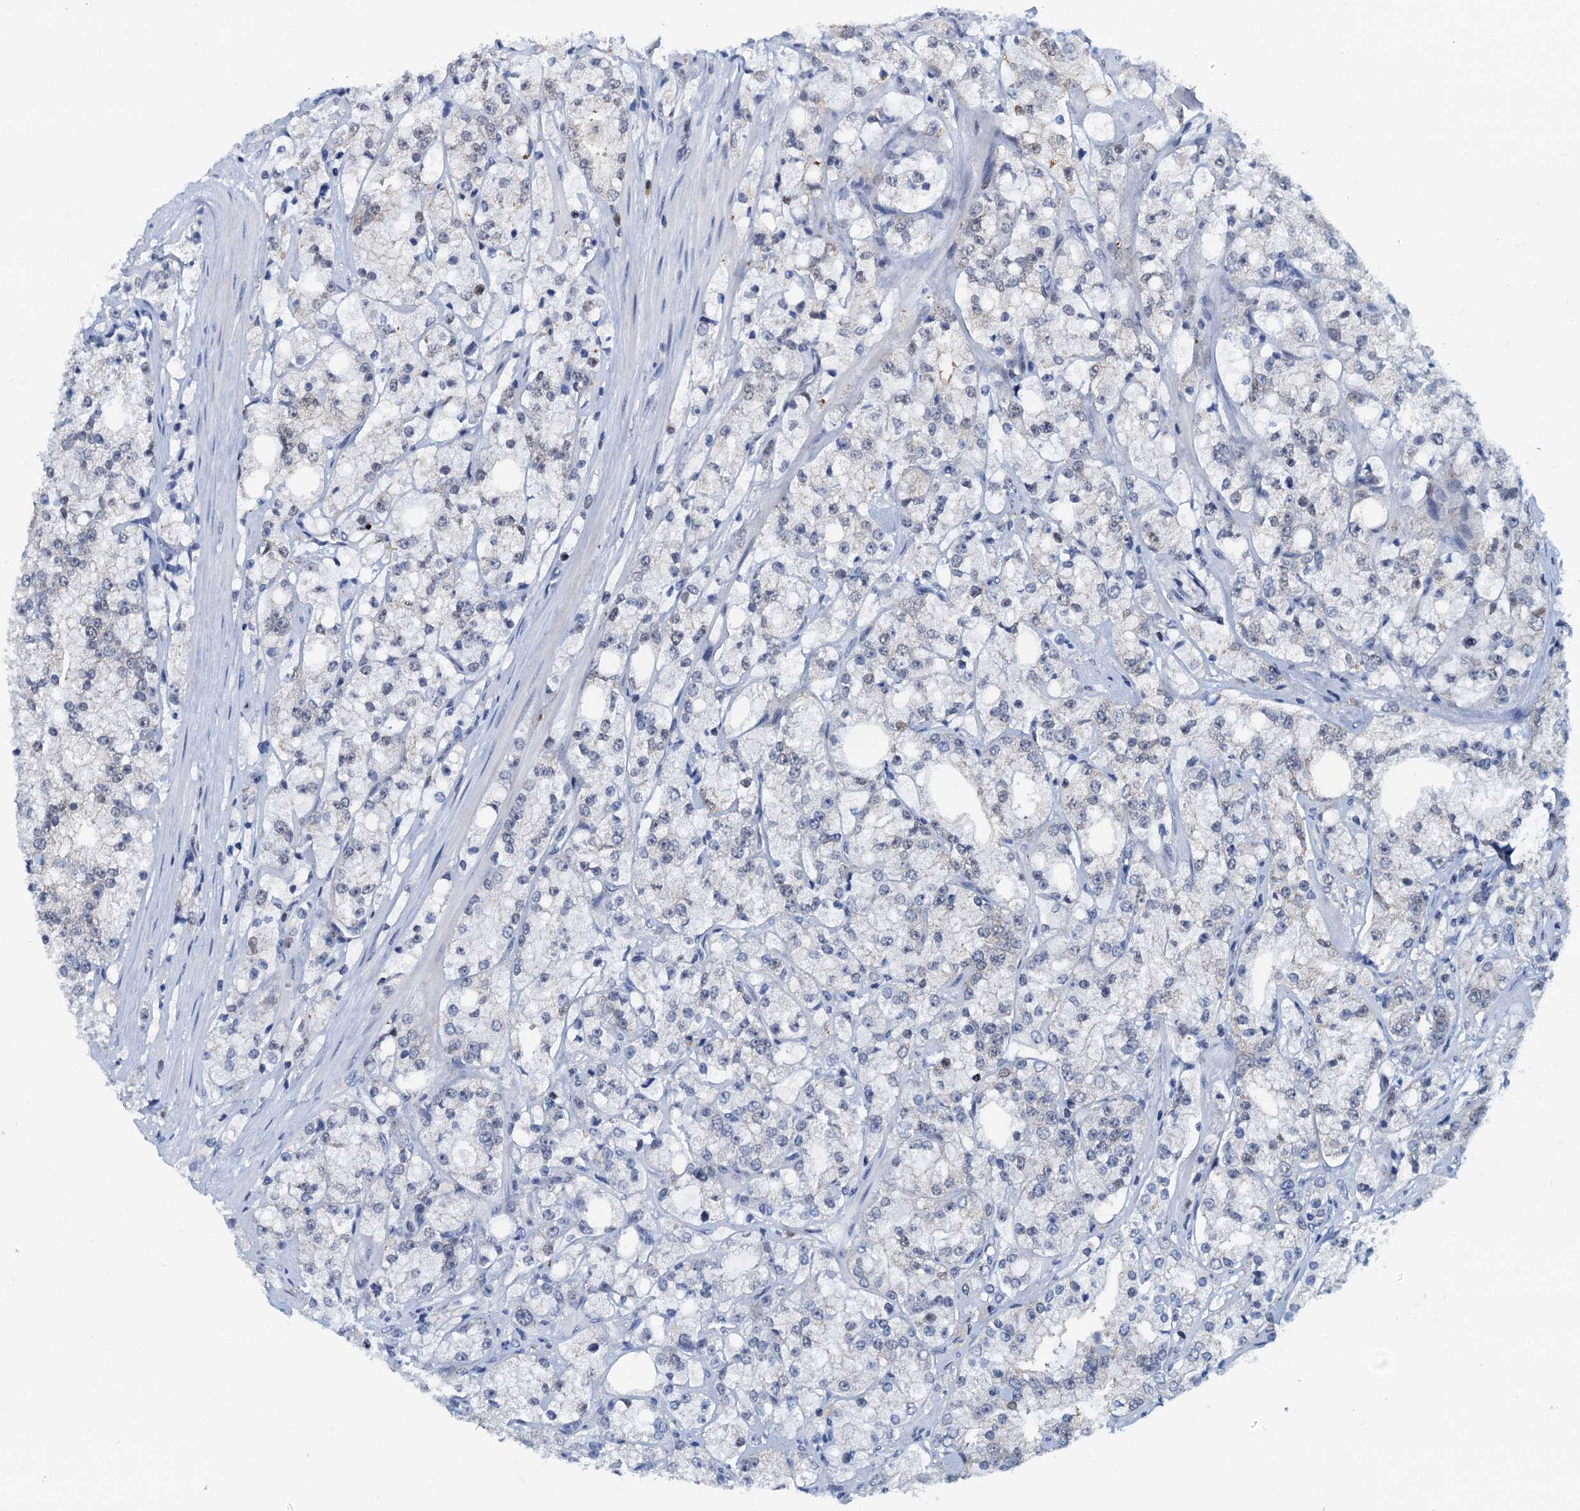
{"staining": {"intensity": "negative", "quantity": "none", "location": "none"}, "tissue": "prostate cancer", "cell_type": "Tumor cells", "image_type": "cancer", "snomed": [{"axis": "morphology", "description": "Adenocarcinoma, High grade"}, {"axis": "topography", "description": "Prostate"}], "caption": "This is a image of immunohistochemistry staining of high-grade adenocarcinoma (prostate), which shows no expression in tumor cells. (Brightfield microscopy of DAB (3,3'-diaminobenzidine) immunohistochemistry at high magnification).", "gene": "PTGES3", "patient": {"sex": "male", "age": 64}}